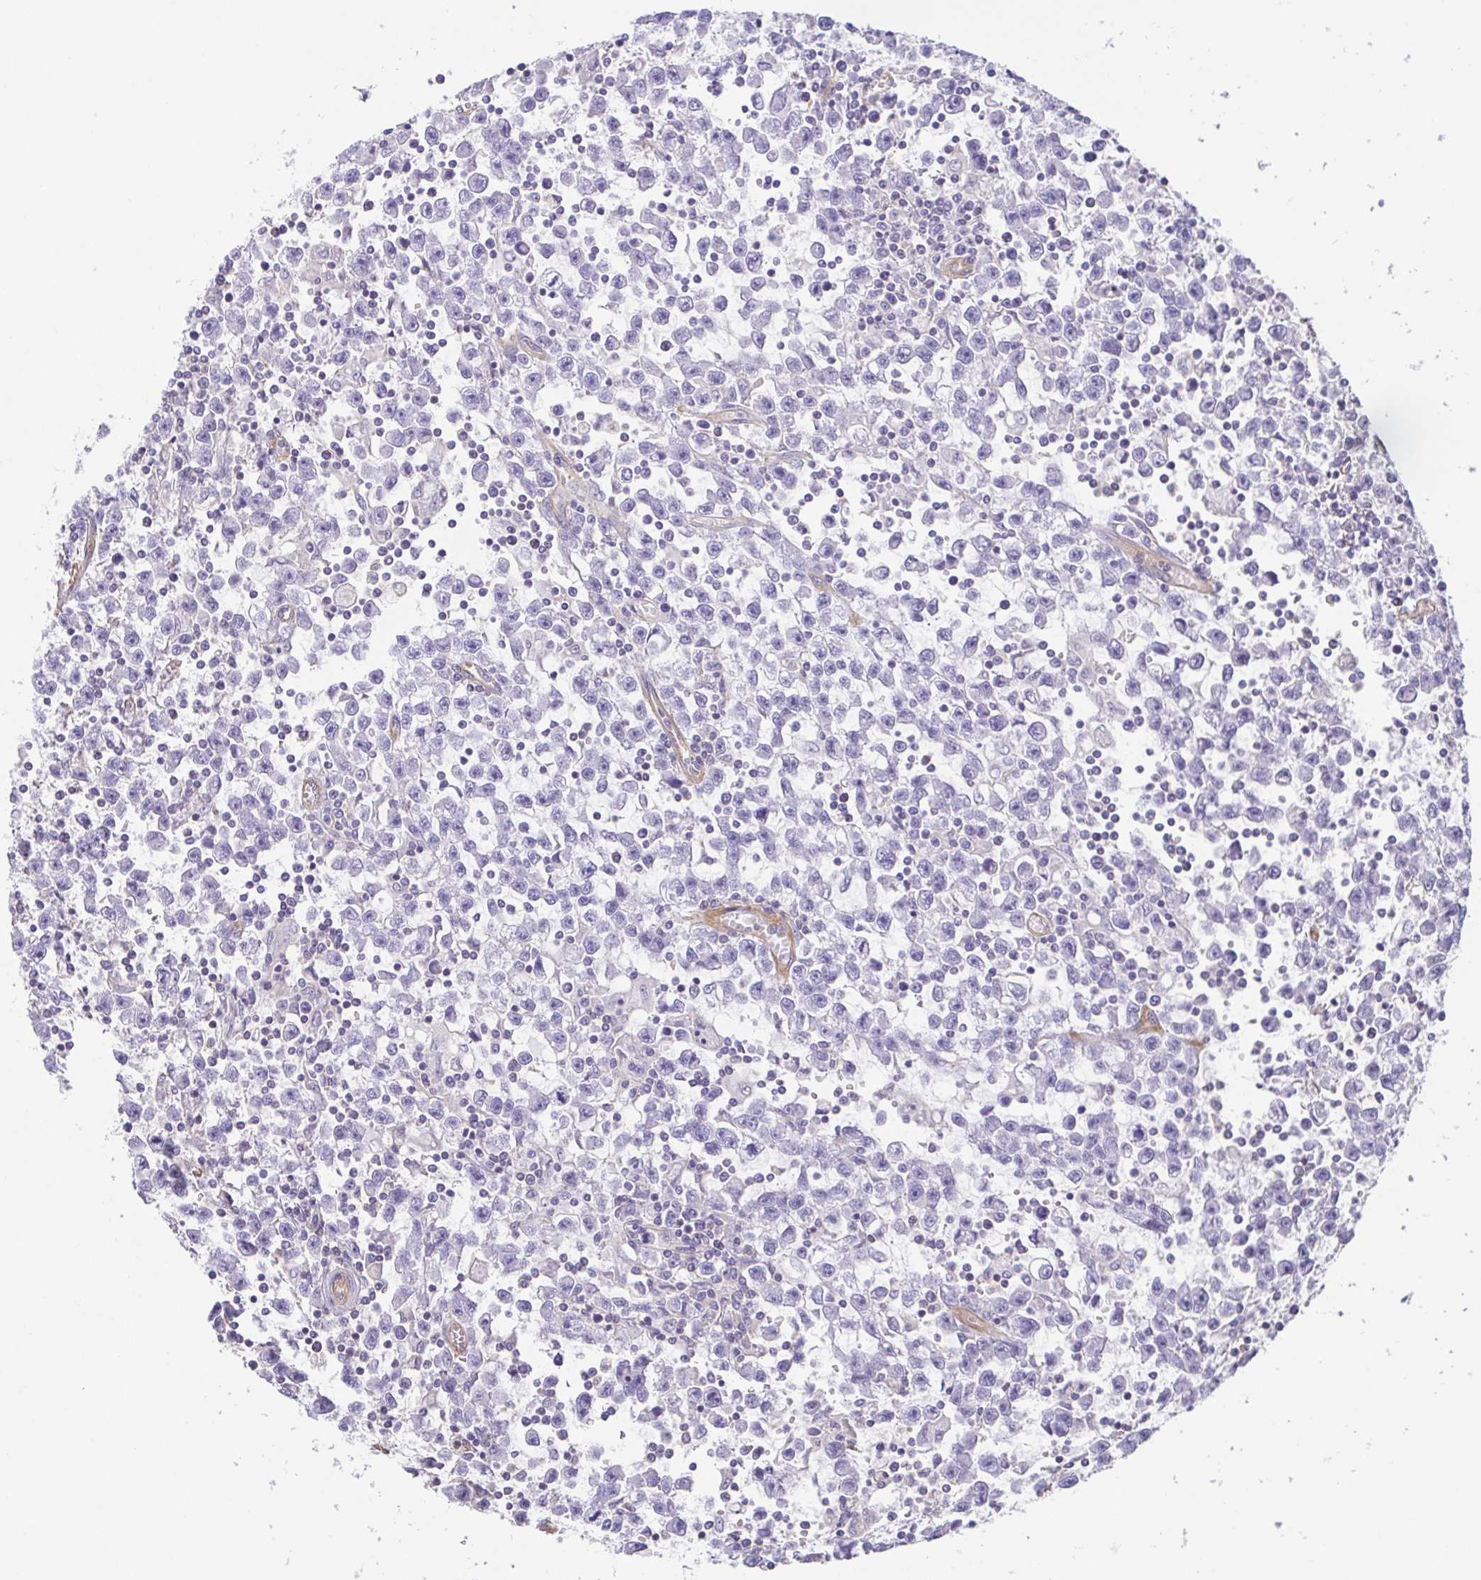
{"staining": {"intensity": "negative", "quantity": "none", "location": "none"}, "tissue": "testis cancer", "cell_type": "Tumor cells", "image_type": "cancer", "snomed": [{"axis": "morphology", "description": "Seminoma, NOS"}, {"axis": "topography", "description": "Testis"}], "caption": "Histopathology image shows no protein staining in tumor cells of testis seminoma tissue.", "gene": "MYL6", "patient": {"sex": "male", "age": 31}}